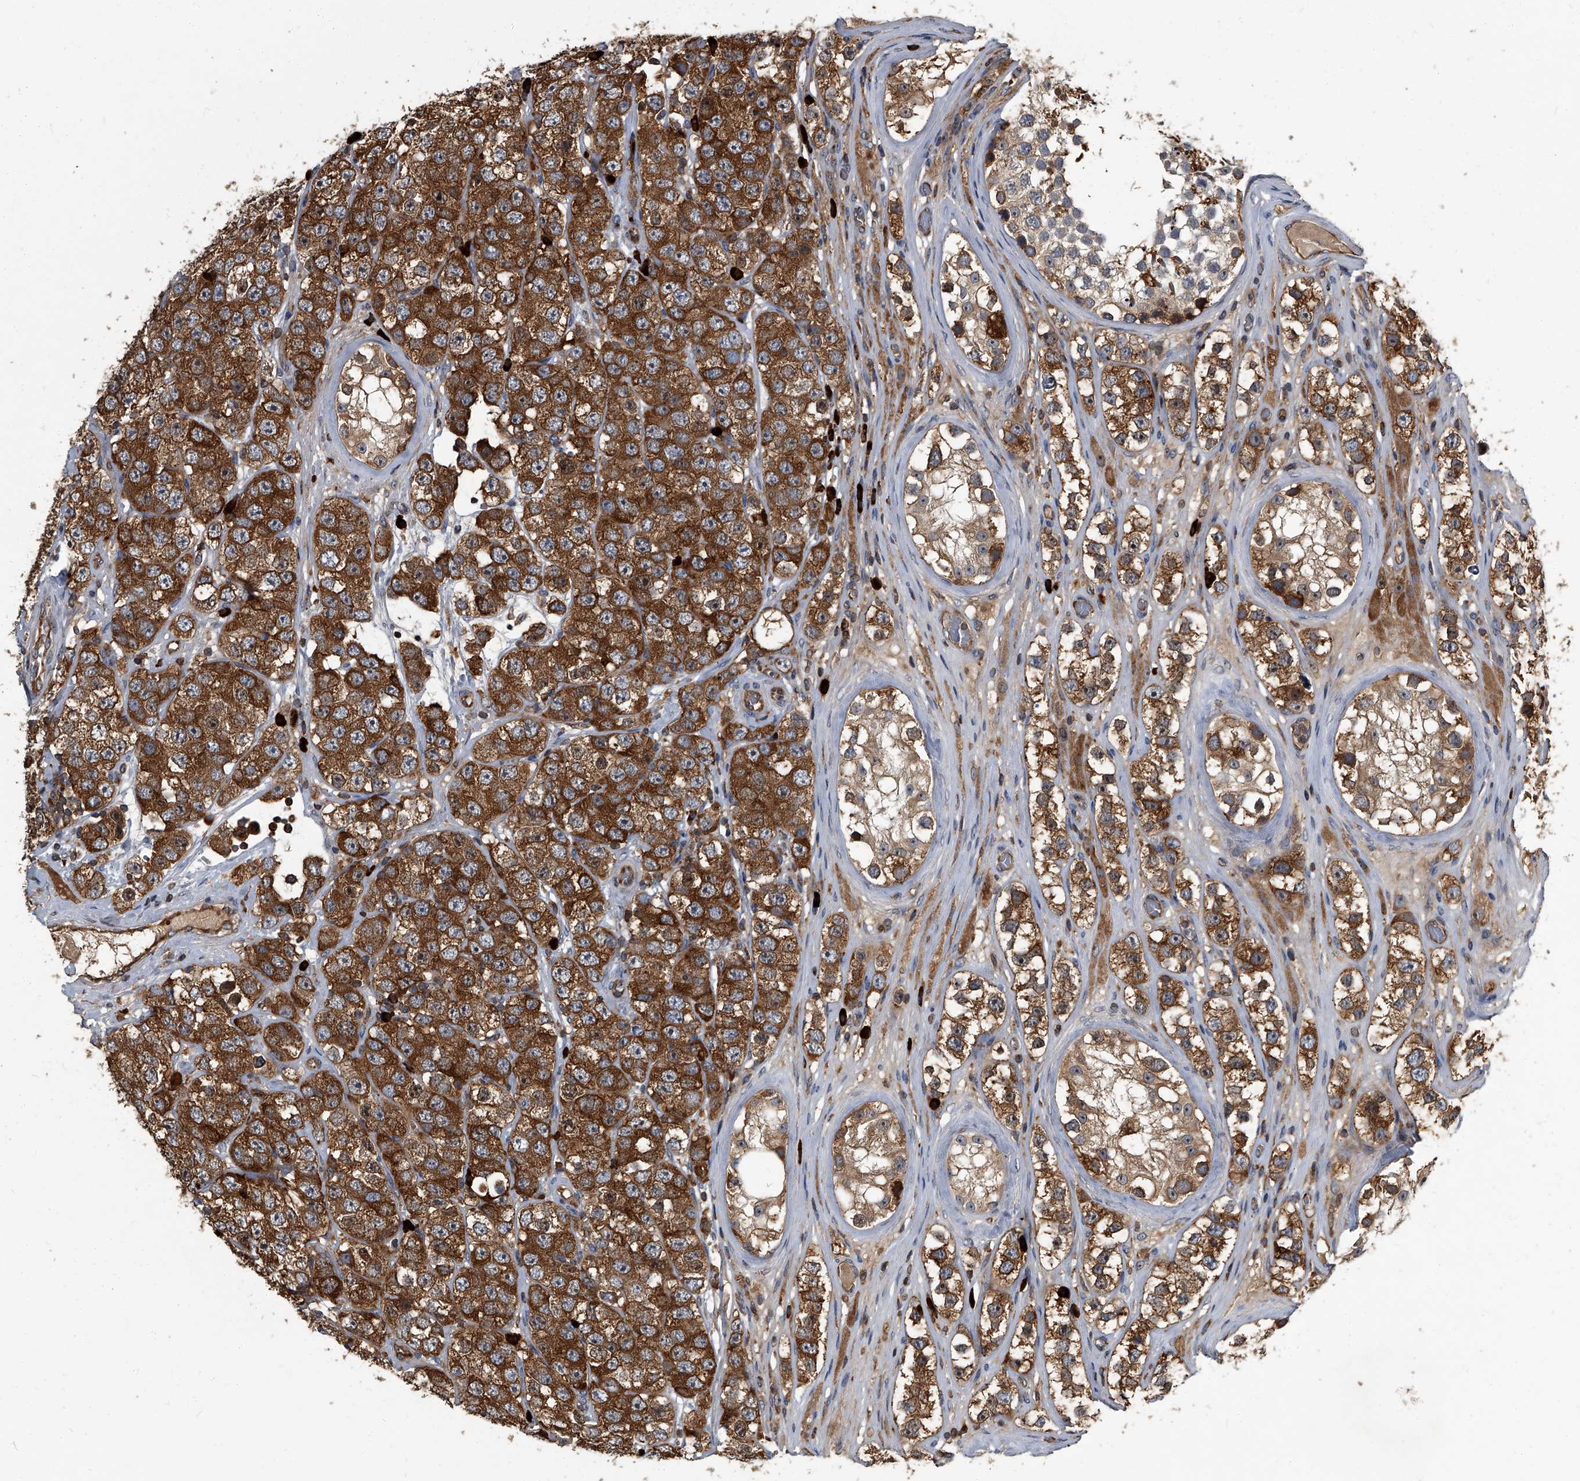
{"staining": {"intensity": "strong", "quantity": ">75%", "location": "cytoplasmic/membranous"}, "tissue": "testis cancer", "cell_type": "Tumor cells", "image_type": "cancer", "snomed": [{"axis": "morphology", "description": "Seminoma, NOS"}, {"axis": "topography", "description": "Testis"}], "caption": "Strong cytoplasmic/membranous protein positivity is present in approximately >75% of tumor cells in testis cancer (seminoma). (Stains: DAB (3,3'-diaminobenzidine) in brown, nuclei in blue, Microscopy: brightfield microscopy at high magnification).", "gene": "CDV3", "patient": {"sex": "male", "age": 28}}